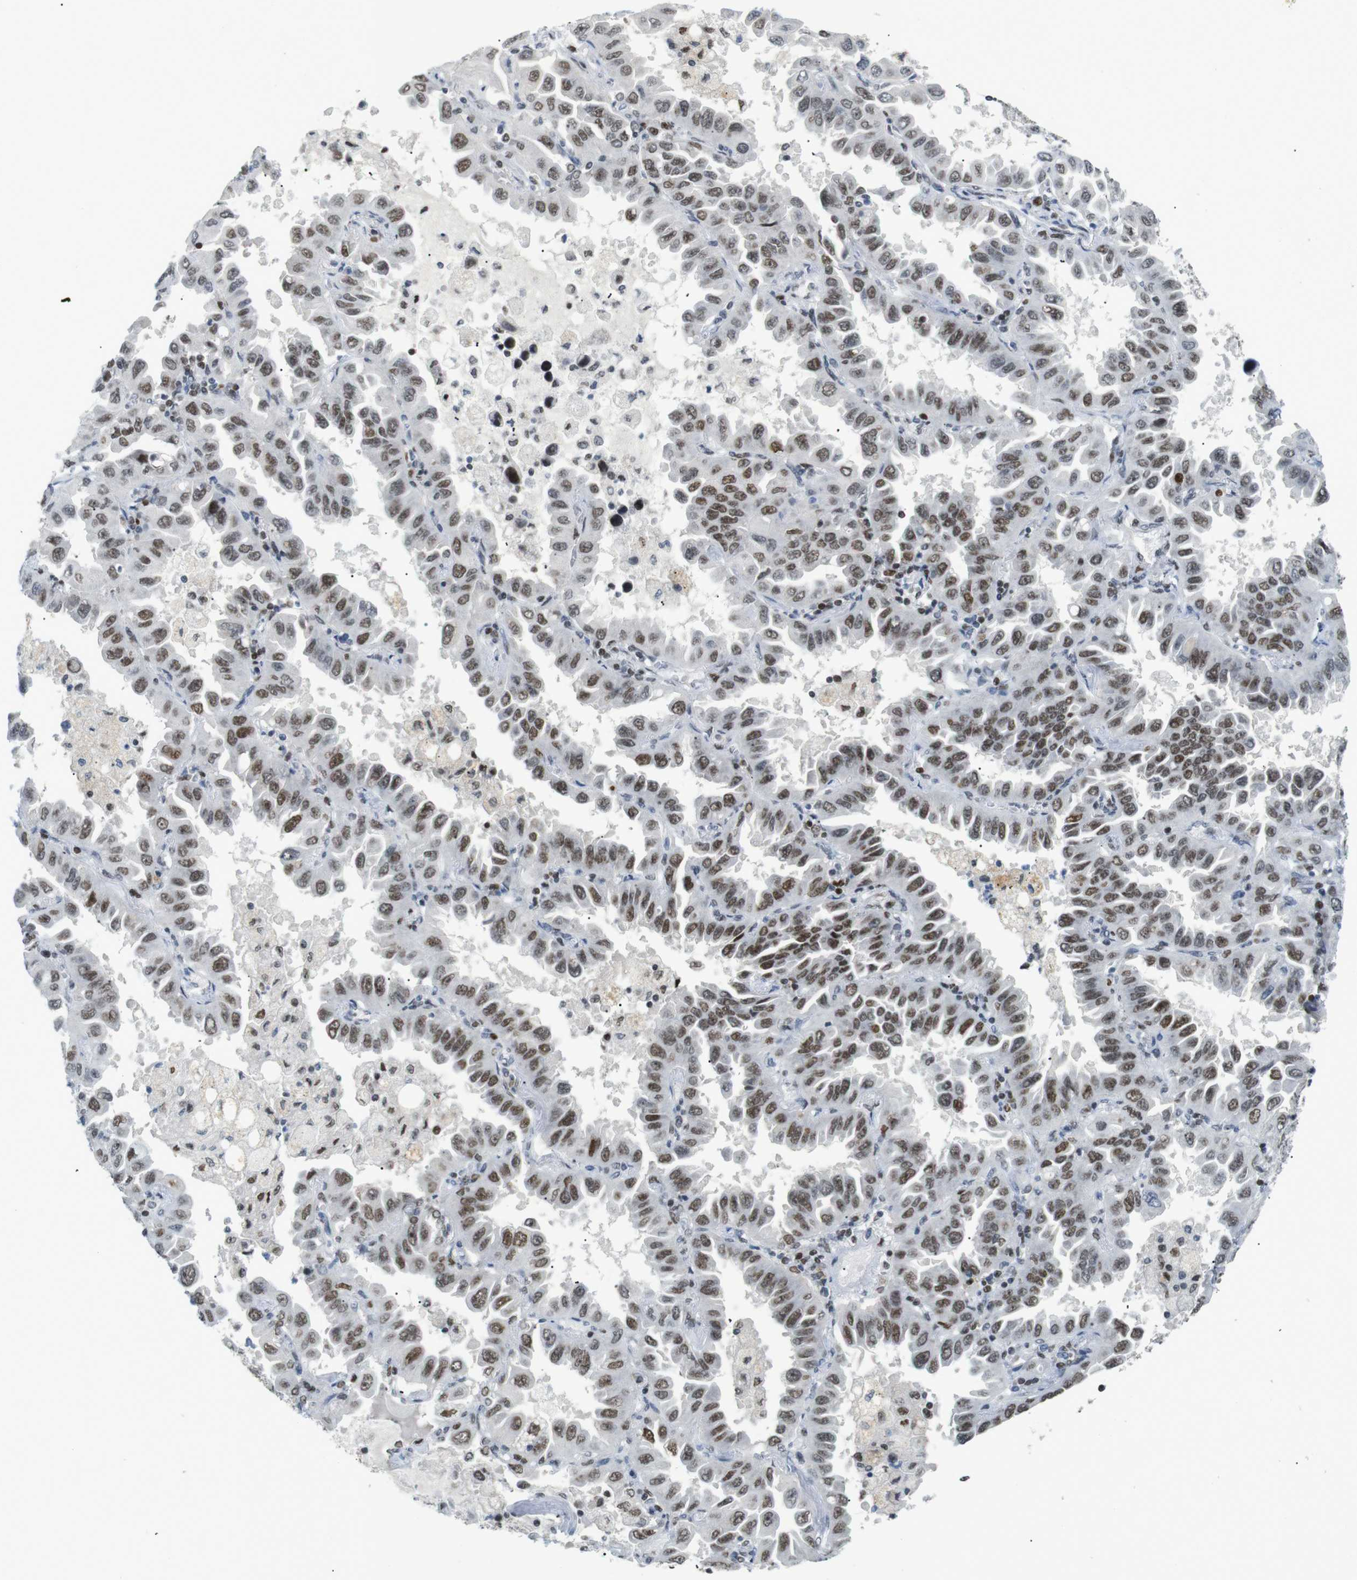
{"staining": {"intensity": "strong", "quantity": ">75%", "location": "cytoplasmic/membranous,nuclear"}, "tissue": "lung cancer", "cell_type": "Tumor cells", "image_type": "cancer", "snomed": [{"axis": "morphology", "description": "Adenocarcinoma, NOS"}, {"axis": "topography", "description": "Lung"}], "caption": "Protein staining by immunohistochemistry shows strong cytoplasmic/membranous and nuclear expression in about >75% of tumor cells in lung cancer (adenocarcinoma).", "gene": "RIOX2", "patient": {"sex": "male", "age": 64}}